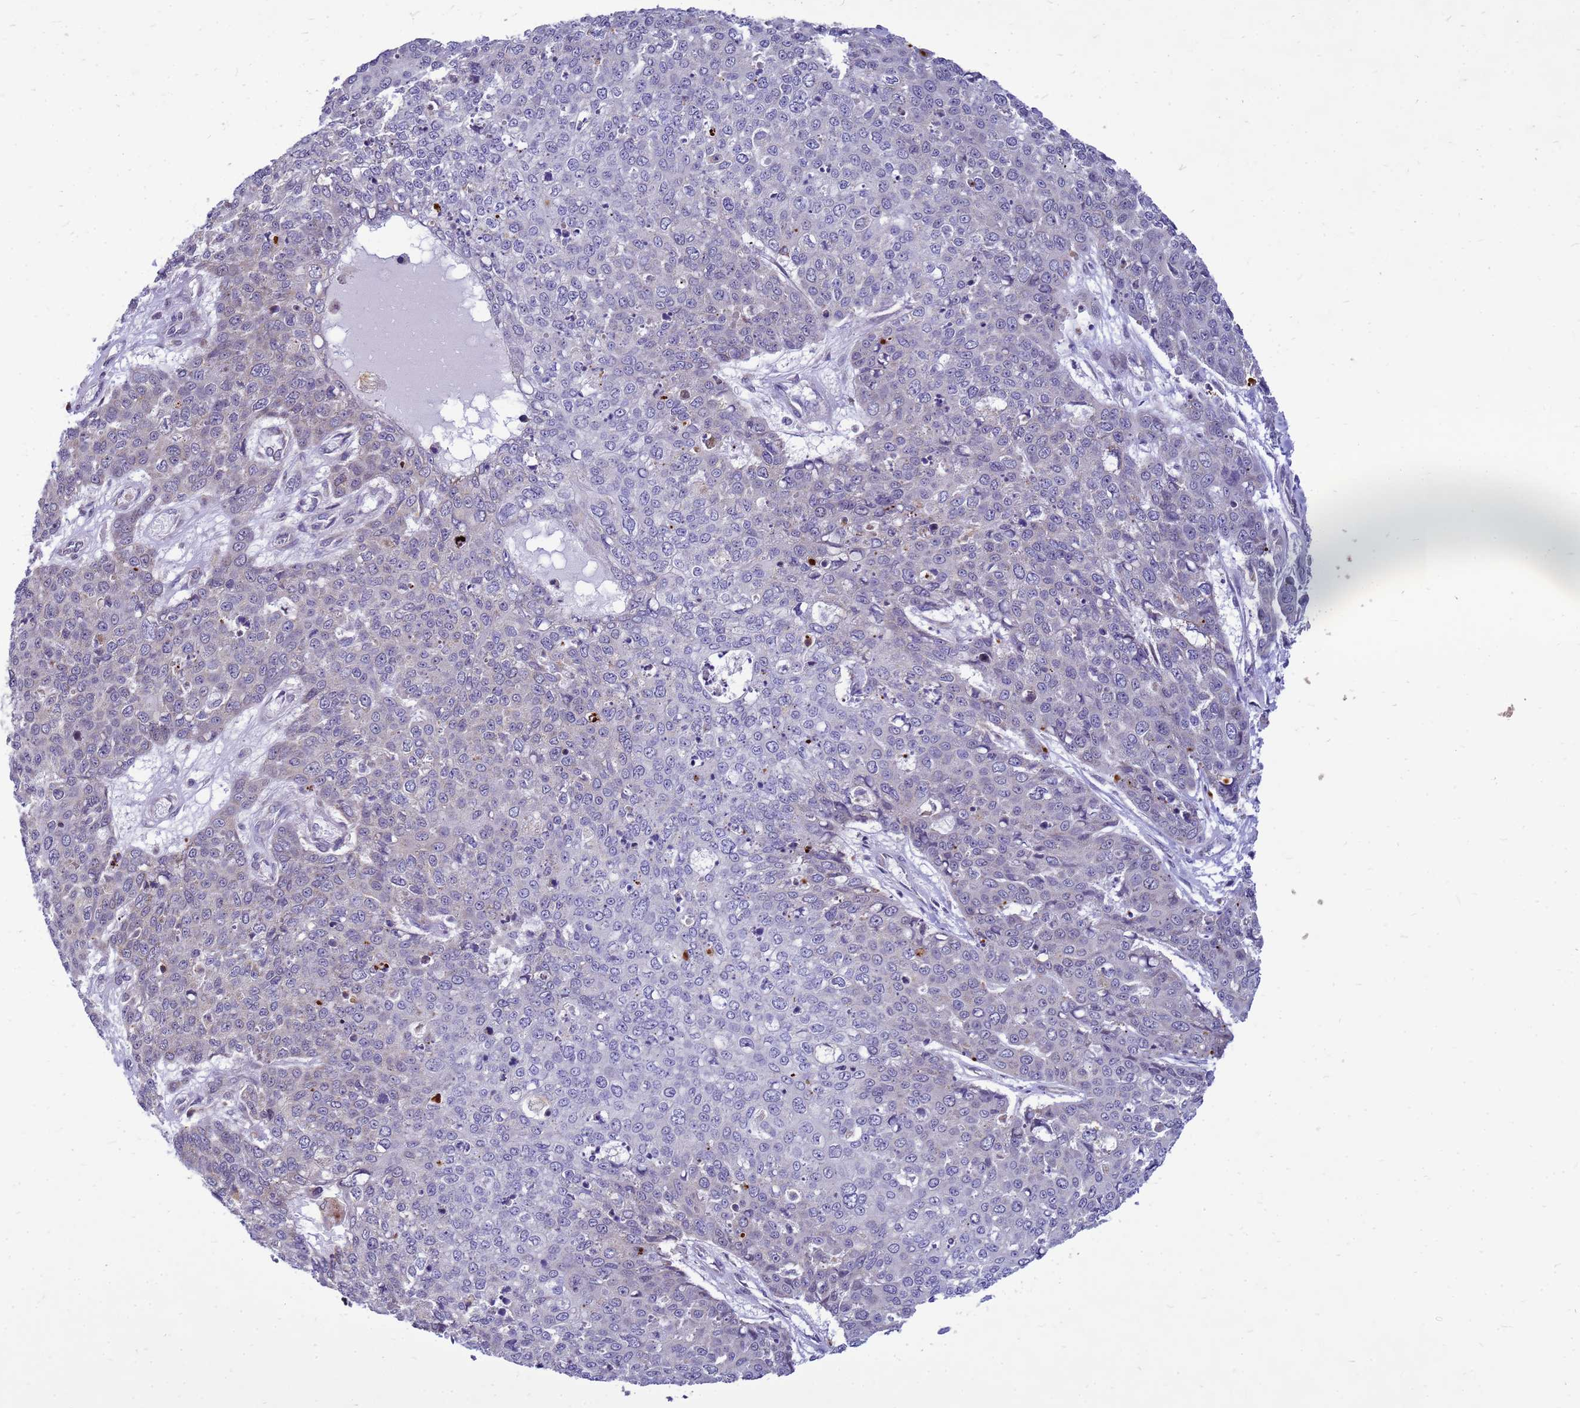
{"staining": {"intensity": "negative", "quantity": "none", "location": "none"}, "tissue": "skin cancer", "cell_type": "Tumor cells", "image_type": "cancer", "snomed": [{"axis": "morphology", "description": "Squamous cell carcinoma, NOS"}, {"axis": "topography", "description": "Skin"}], "caption": "Photomicrograph shows no significant protein positivity in tumor cells of squamous cell carcinoma (skin). (Immunohistochemistry (ihc), brightfield microscopy, high magnification).", "gene": "C12orf43", "patient": {"sex": "male", "age": 71}}